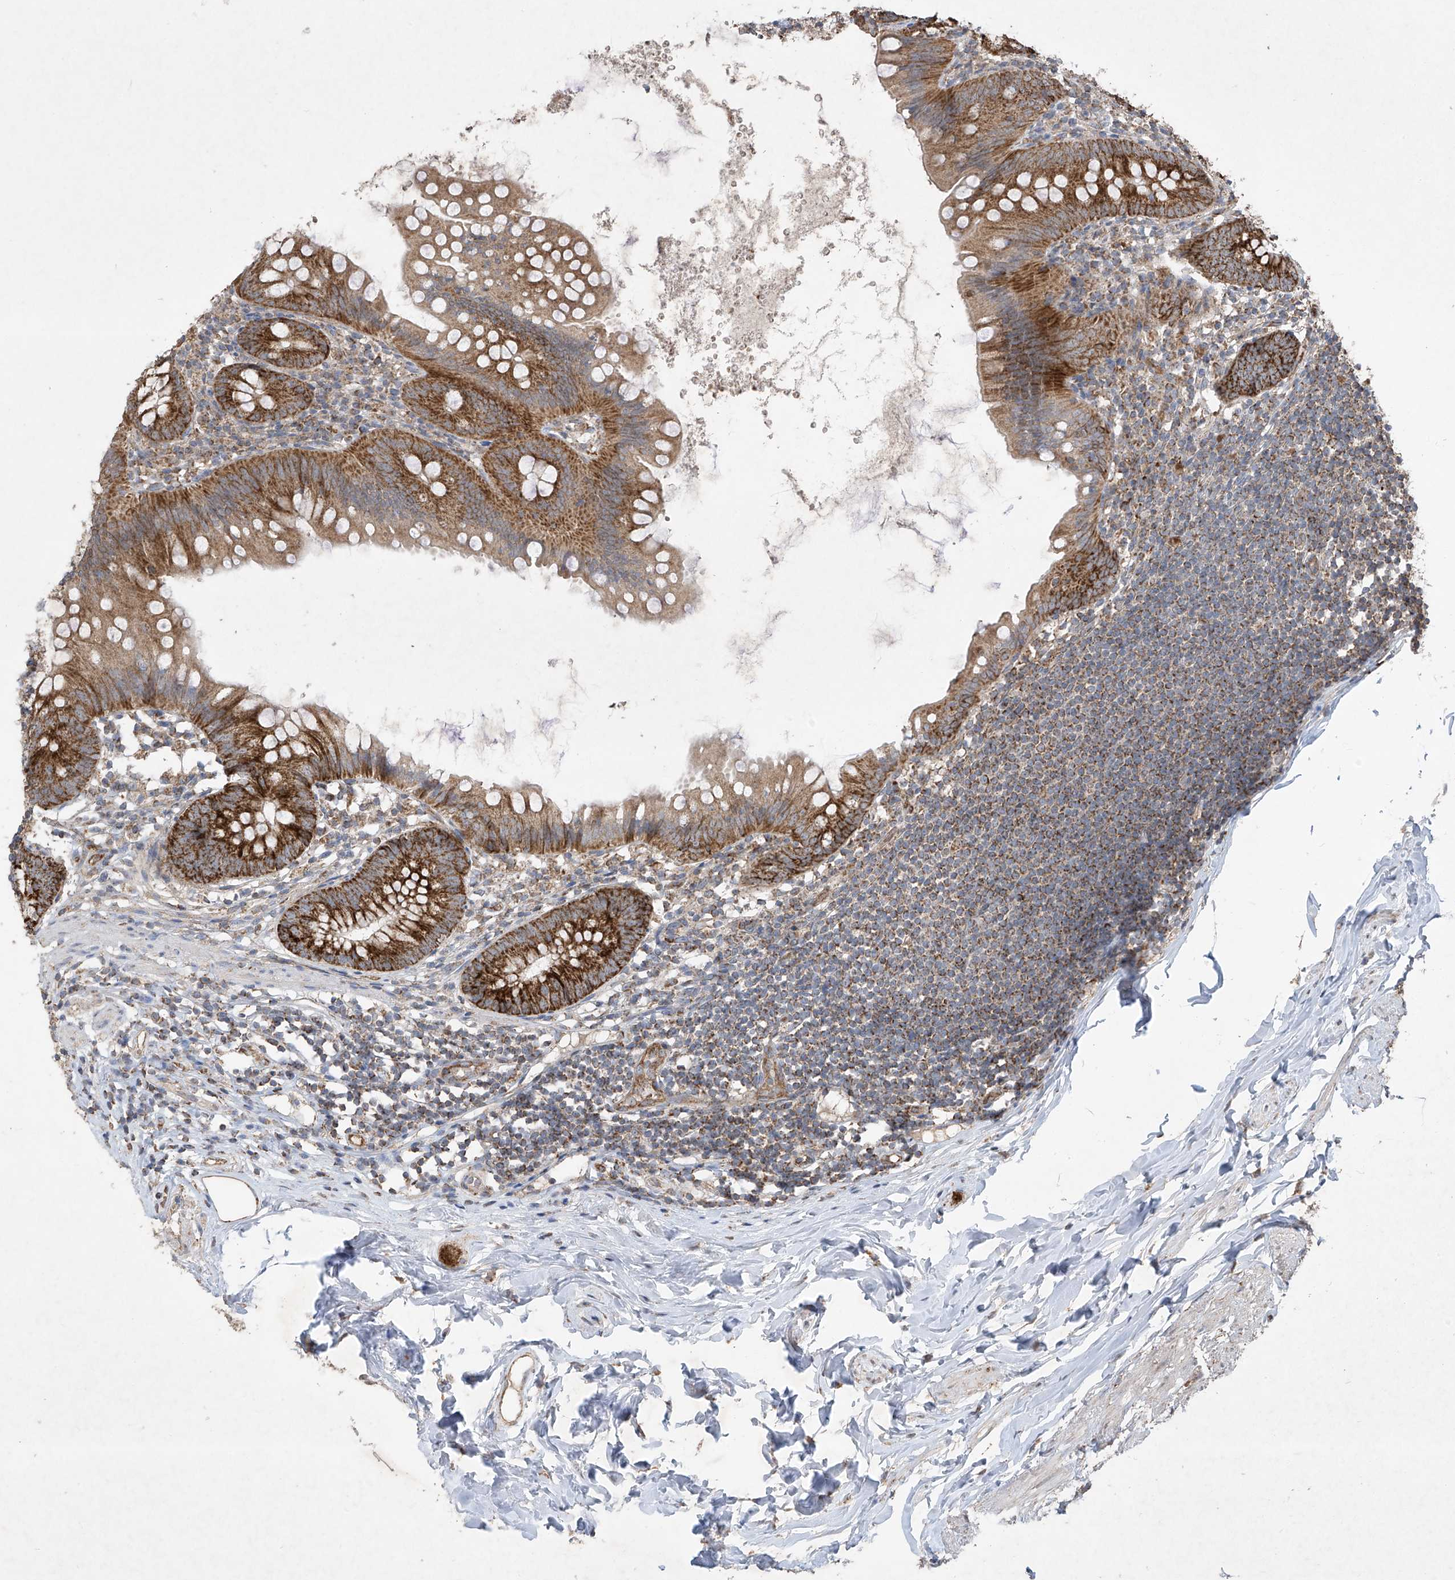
{"staining": {"intensity": "strong", "quantity": ">75%", "location": "cytoplasmic/membranous"}, "tissue": "appendix", "cell_type": "Glandular cells", "image_type": "normal", "snomed": [{"axis": "morphology", "description": "Normal tissue, NOS"}, {"axis": "topography", "description": "Appendix"}], "caption": "IHC (DAB (3,3'-diaminobenzidine)) staining of unremarkable human appendix demonstrates strong cytoplasmic/membranous protein positivity in about >75% of glandular cells.", "gene": "UQCC1", "patient": {"sex": "female", "age": 62}}